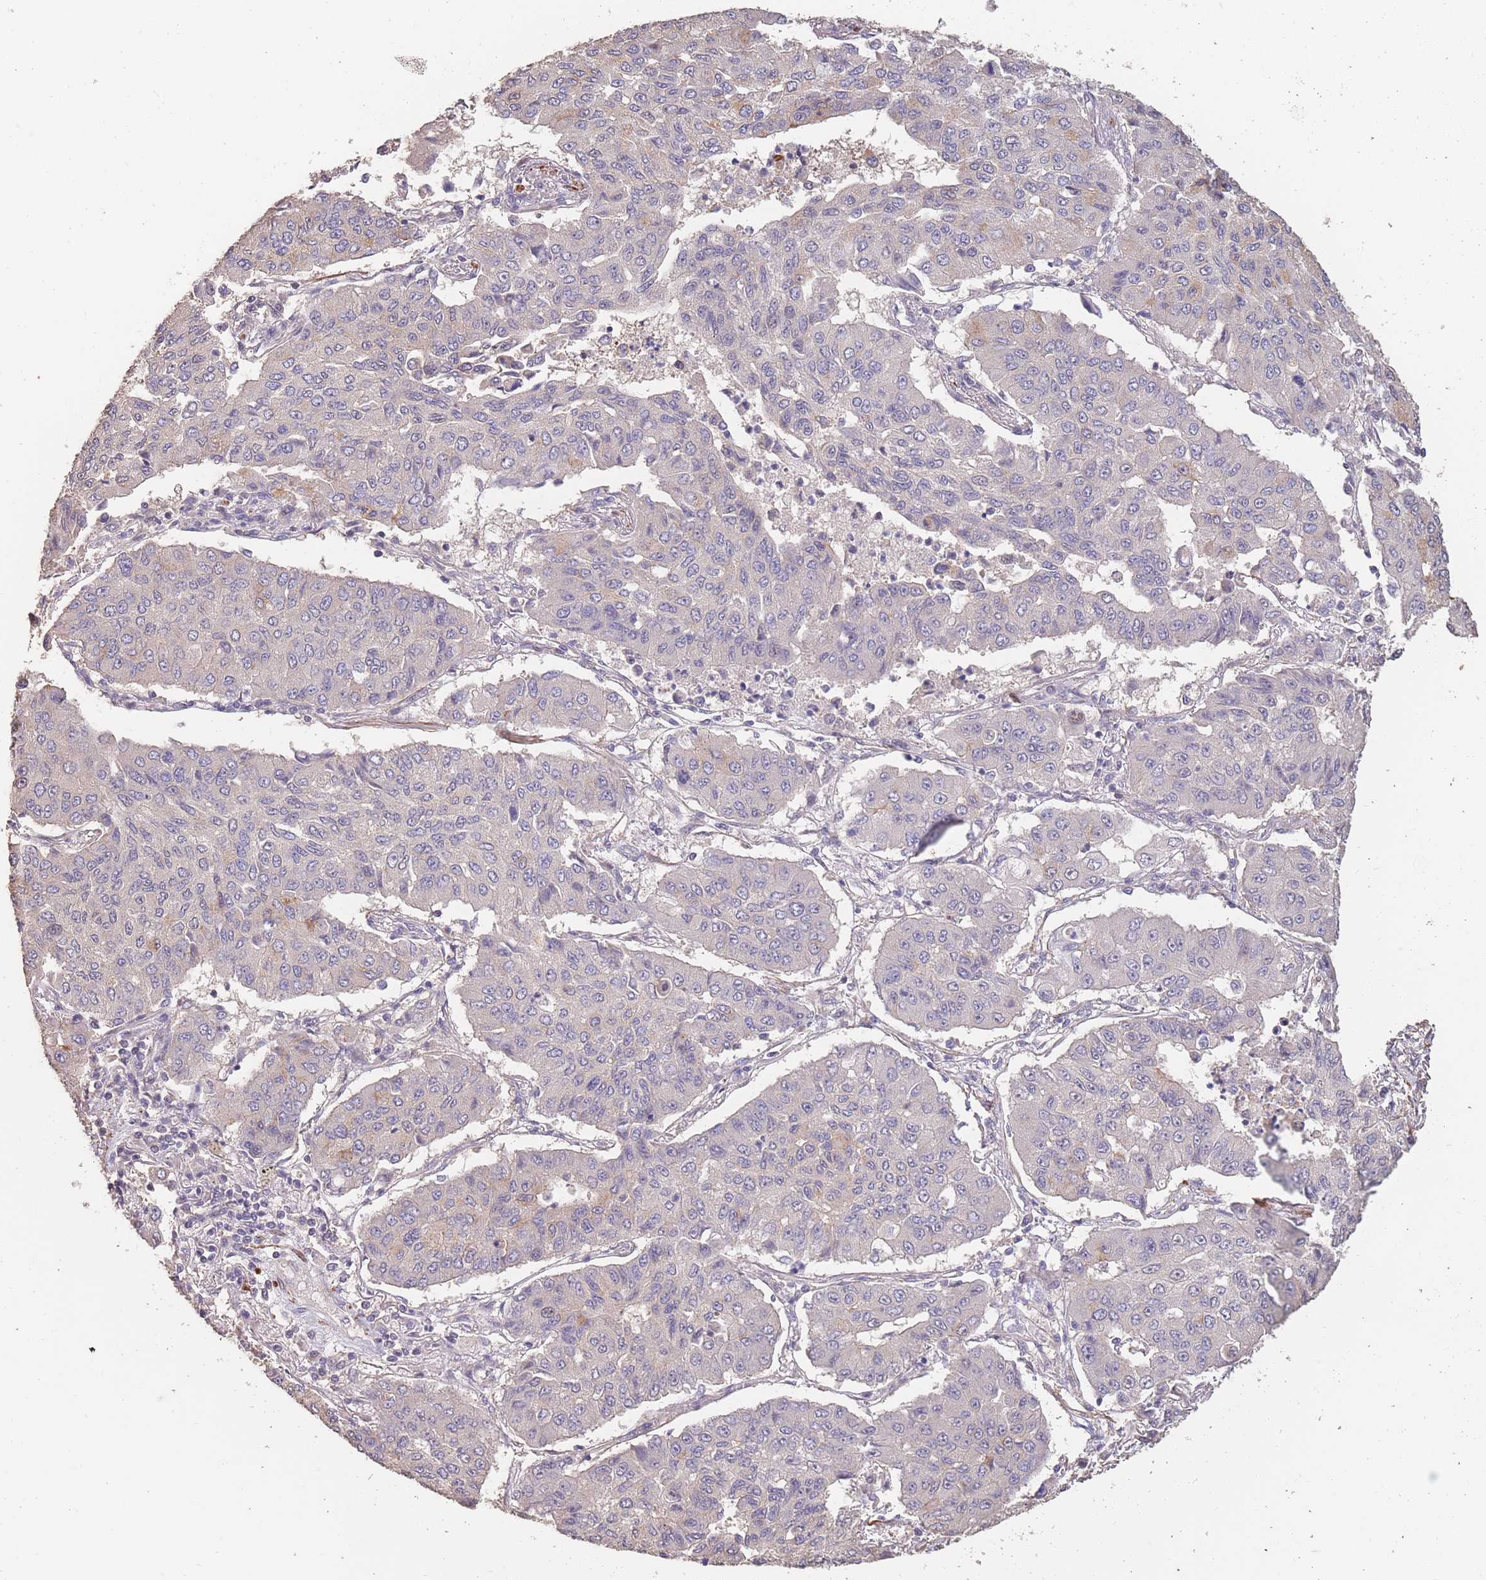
{"staining": {"intensity": "negative", "quantity": "none", "location": "none"}, "tissue": "lung cancer", "cell_type": "Tumor cells", "image_type": "cancer", "snomed": [{"axis": "morphology", "description": "Squamous cell carcinoma, NOS"}, {"axis": "topography", "description": "Lung"}], "caption": "Lung cancer was stained to show a protein in brown. There is no significant positivity in tumor cells.", "gene": "NLRC4", "patient": {"sex": "male", "age": 74}}